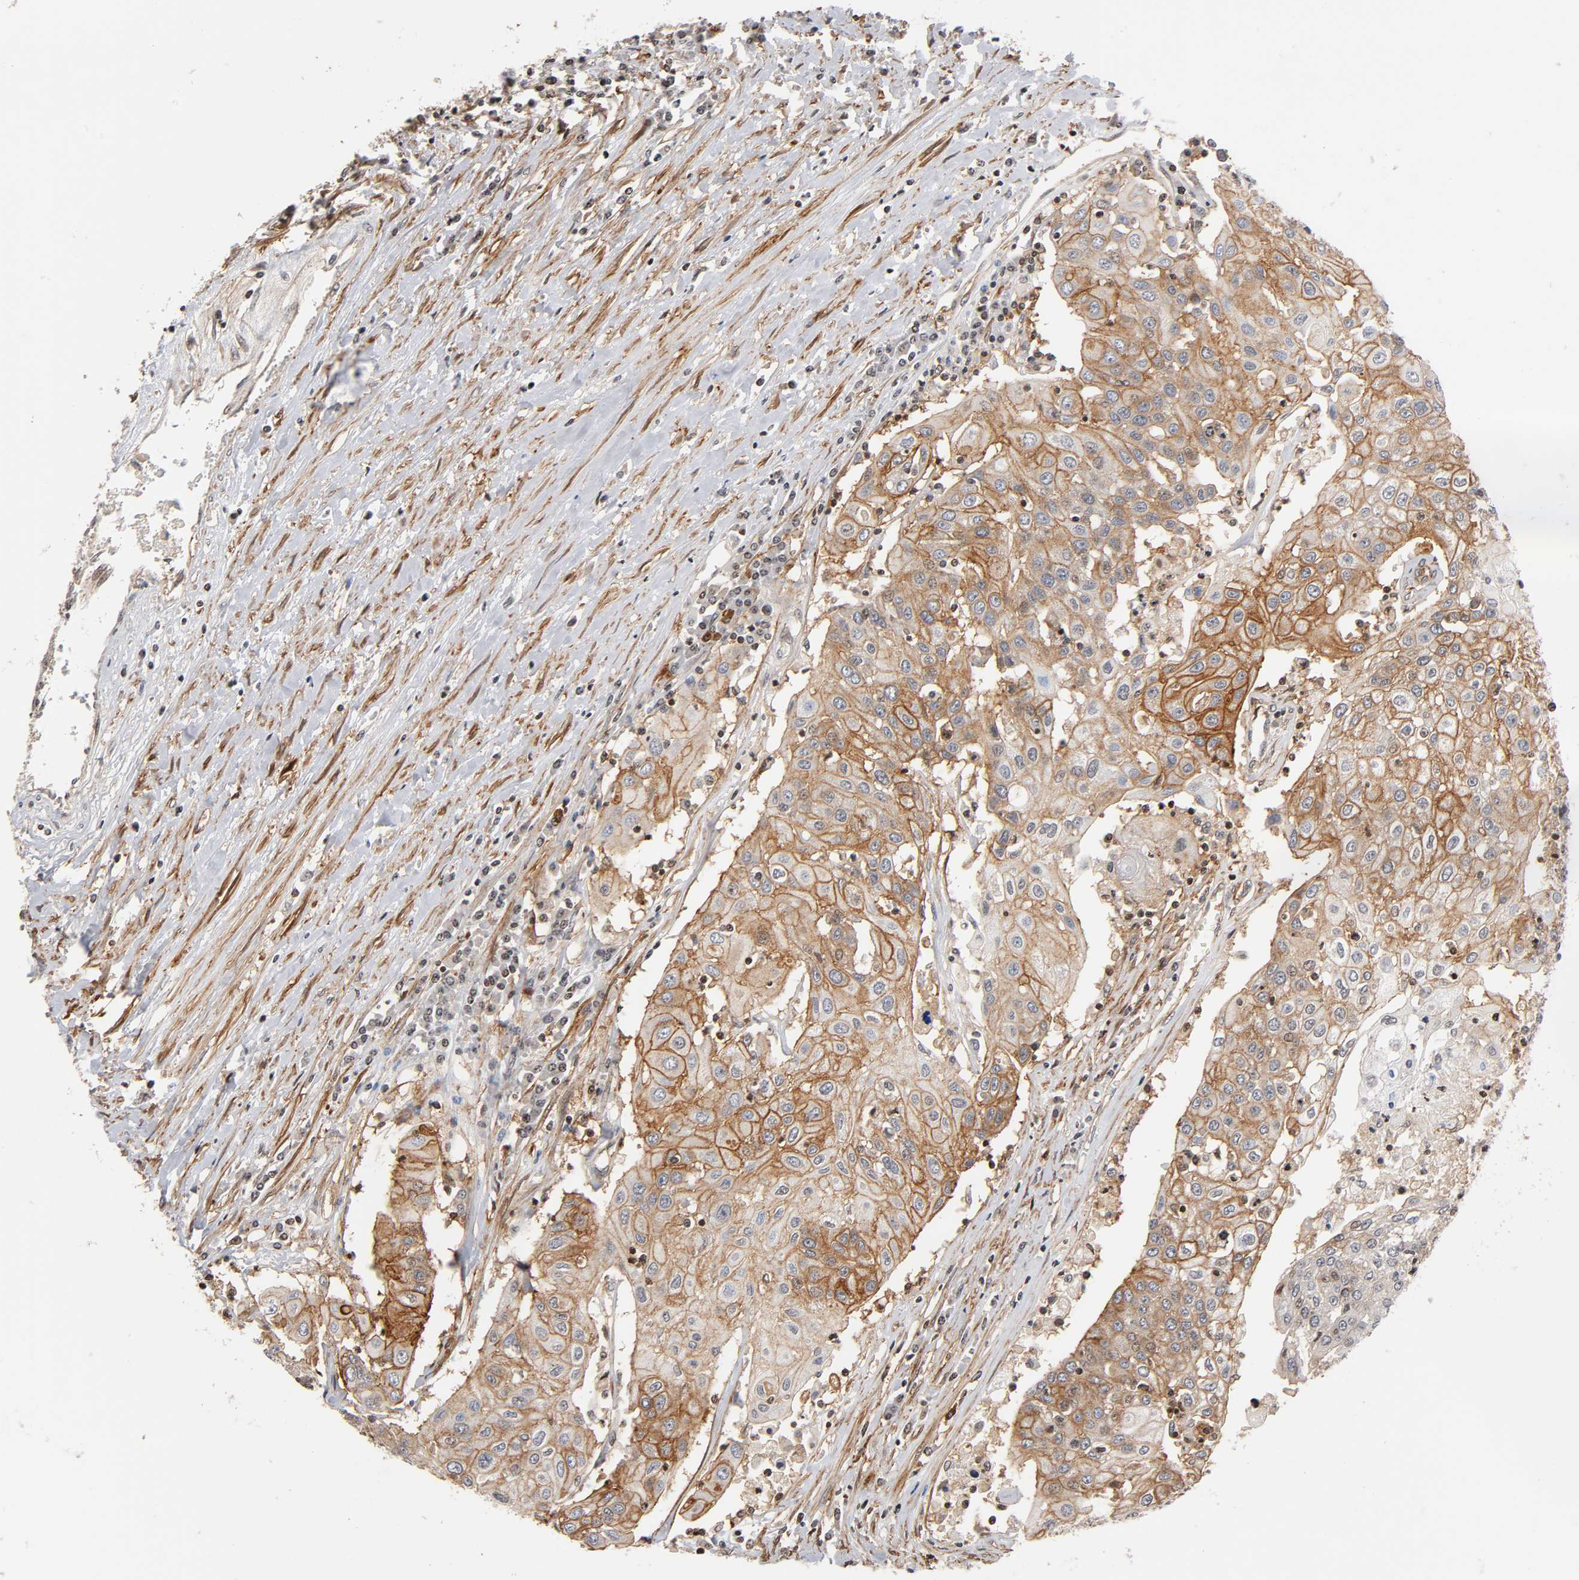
{"staining": {"intensity": "moderate", "quantity": ">75%", "location": "cytoplasmic/membranous"}, "tissue": "urothelial cancer", "cell_type": "Tumor cells", "image_type": "cancer", "snomed": [{"axis": "morphology", "description": "Urothelial carcinoma, High grade"}, {"axis": "topography", "description": "Urinary bladder"}], "caption": "Brown immunohistochemical staining in human high-grade urothelial carcinoma displays moderate cytoplasmic/membranous expression in approximately >75% of tumor cells. (DAB IHC, brown staining for protein, blue staining for nuclei).", "gene": "ITGAV", "patient": {"sex": "female", "age": 85}}